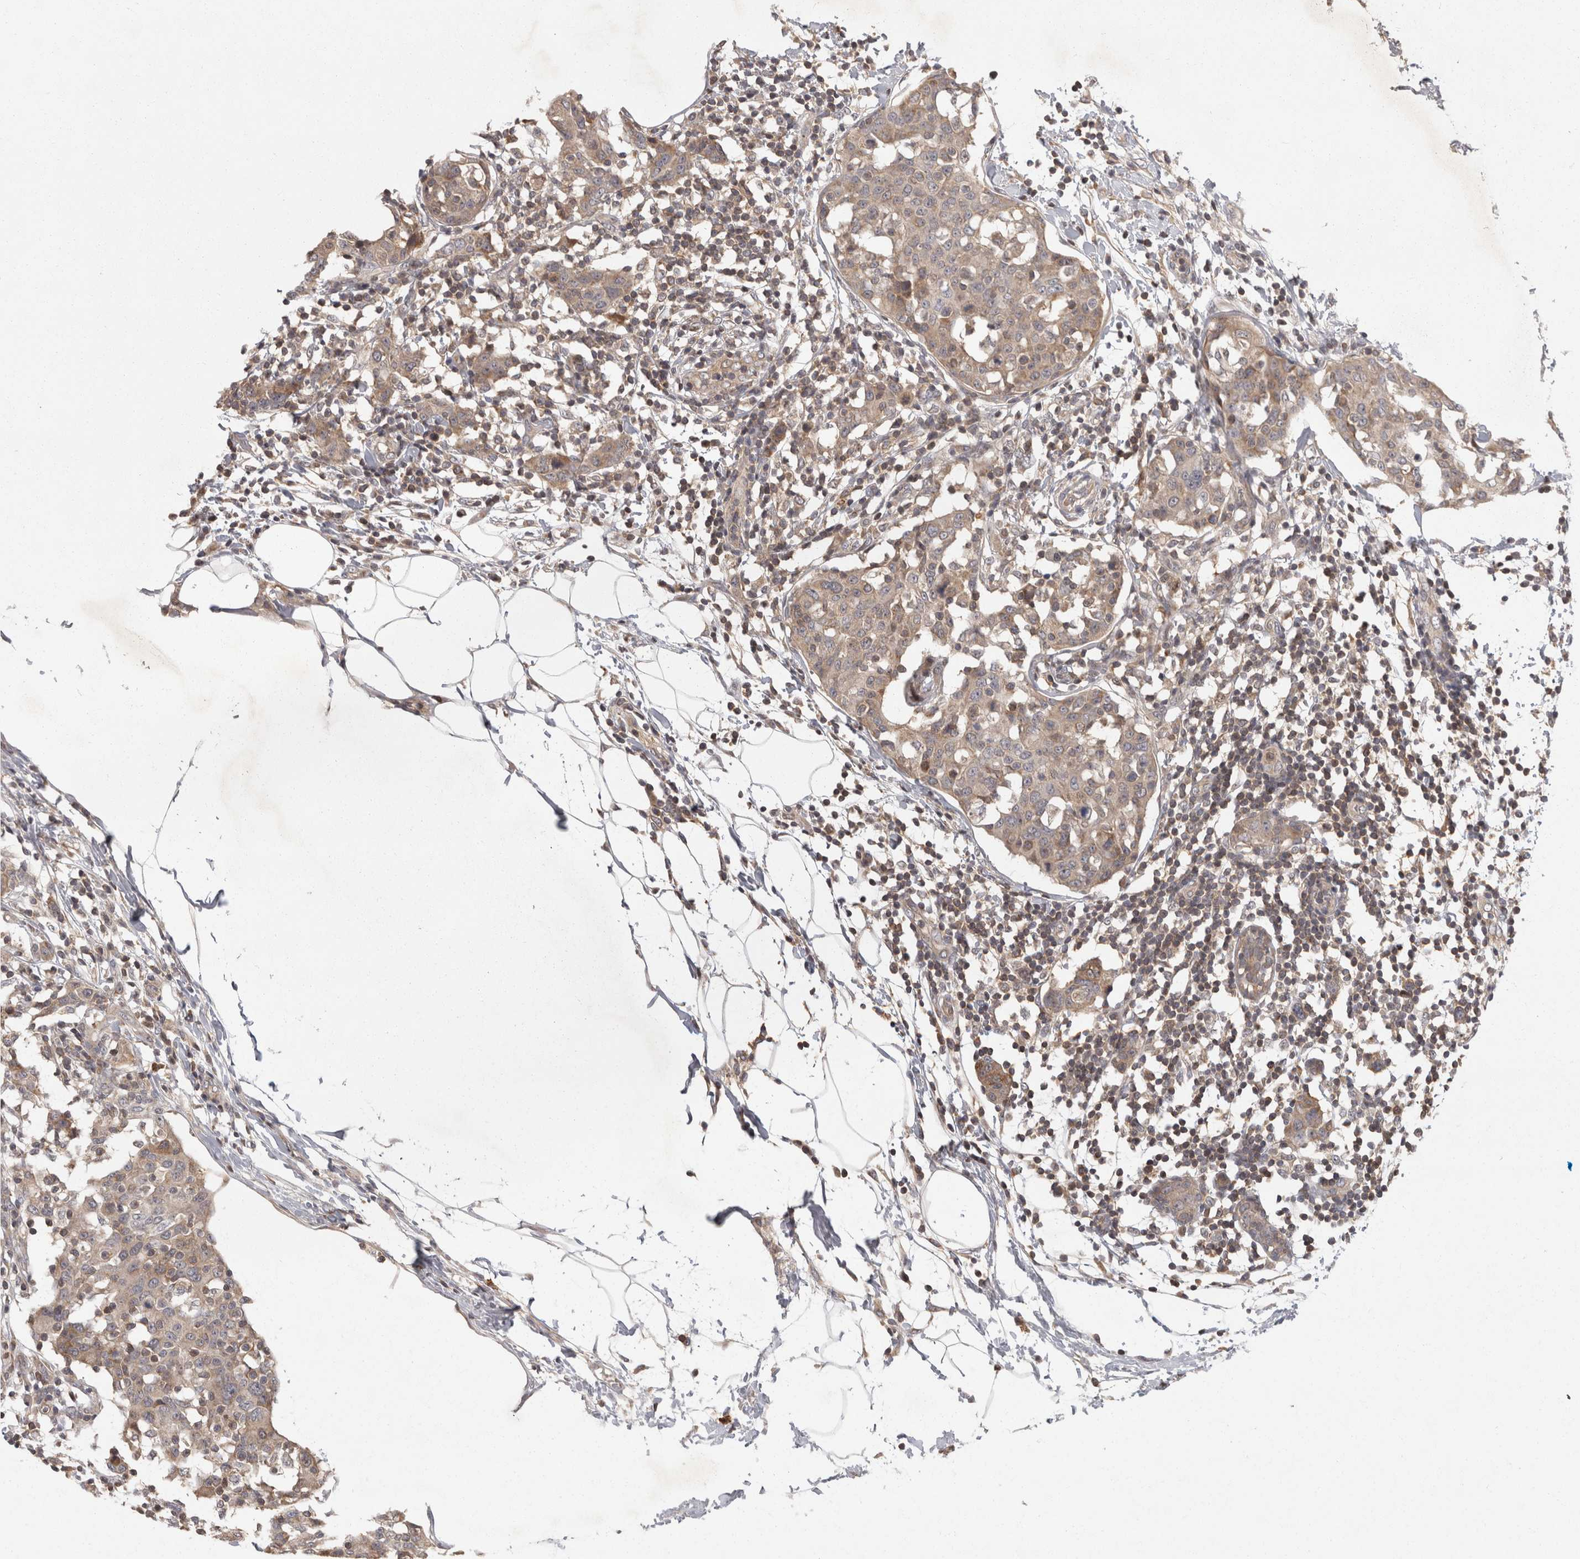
{"staining": {"intensity": "moderate", "quantity": ">75%", "location": "cytoplasmic/membranous"}, "tissue": "breast cancer", "cell_type": "Tumor cells", "image_type": "cancer", "snomed": [{"axis": "morphology", "description": "Normal tissue, NOS"}, {"axis": "morphology", "description": "Duct carcinoma"}, {"axis": "topography", "description": "Breast"}], "caption": "DAB immunohistochemical staining of human intraductal carcinoma (breast) shows moderate cytoplasmic/membranous protein staining in about >75% of tumor cells.", "gene": "ACAT2", "patient": {"sex": "female", "age": 37}}